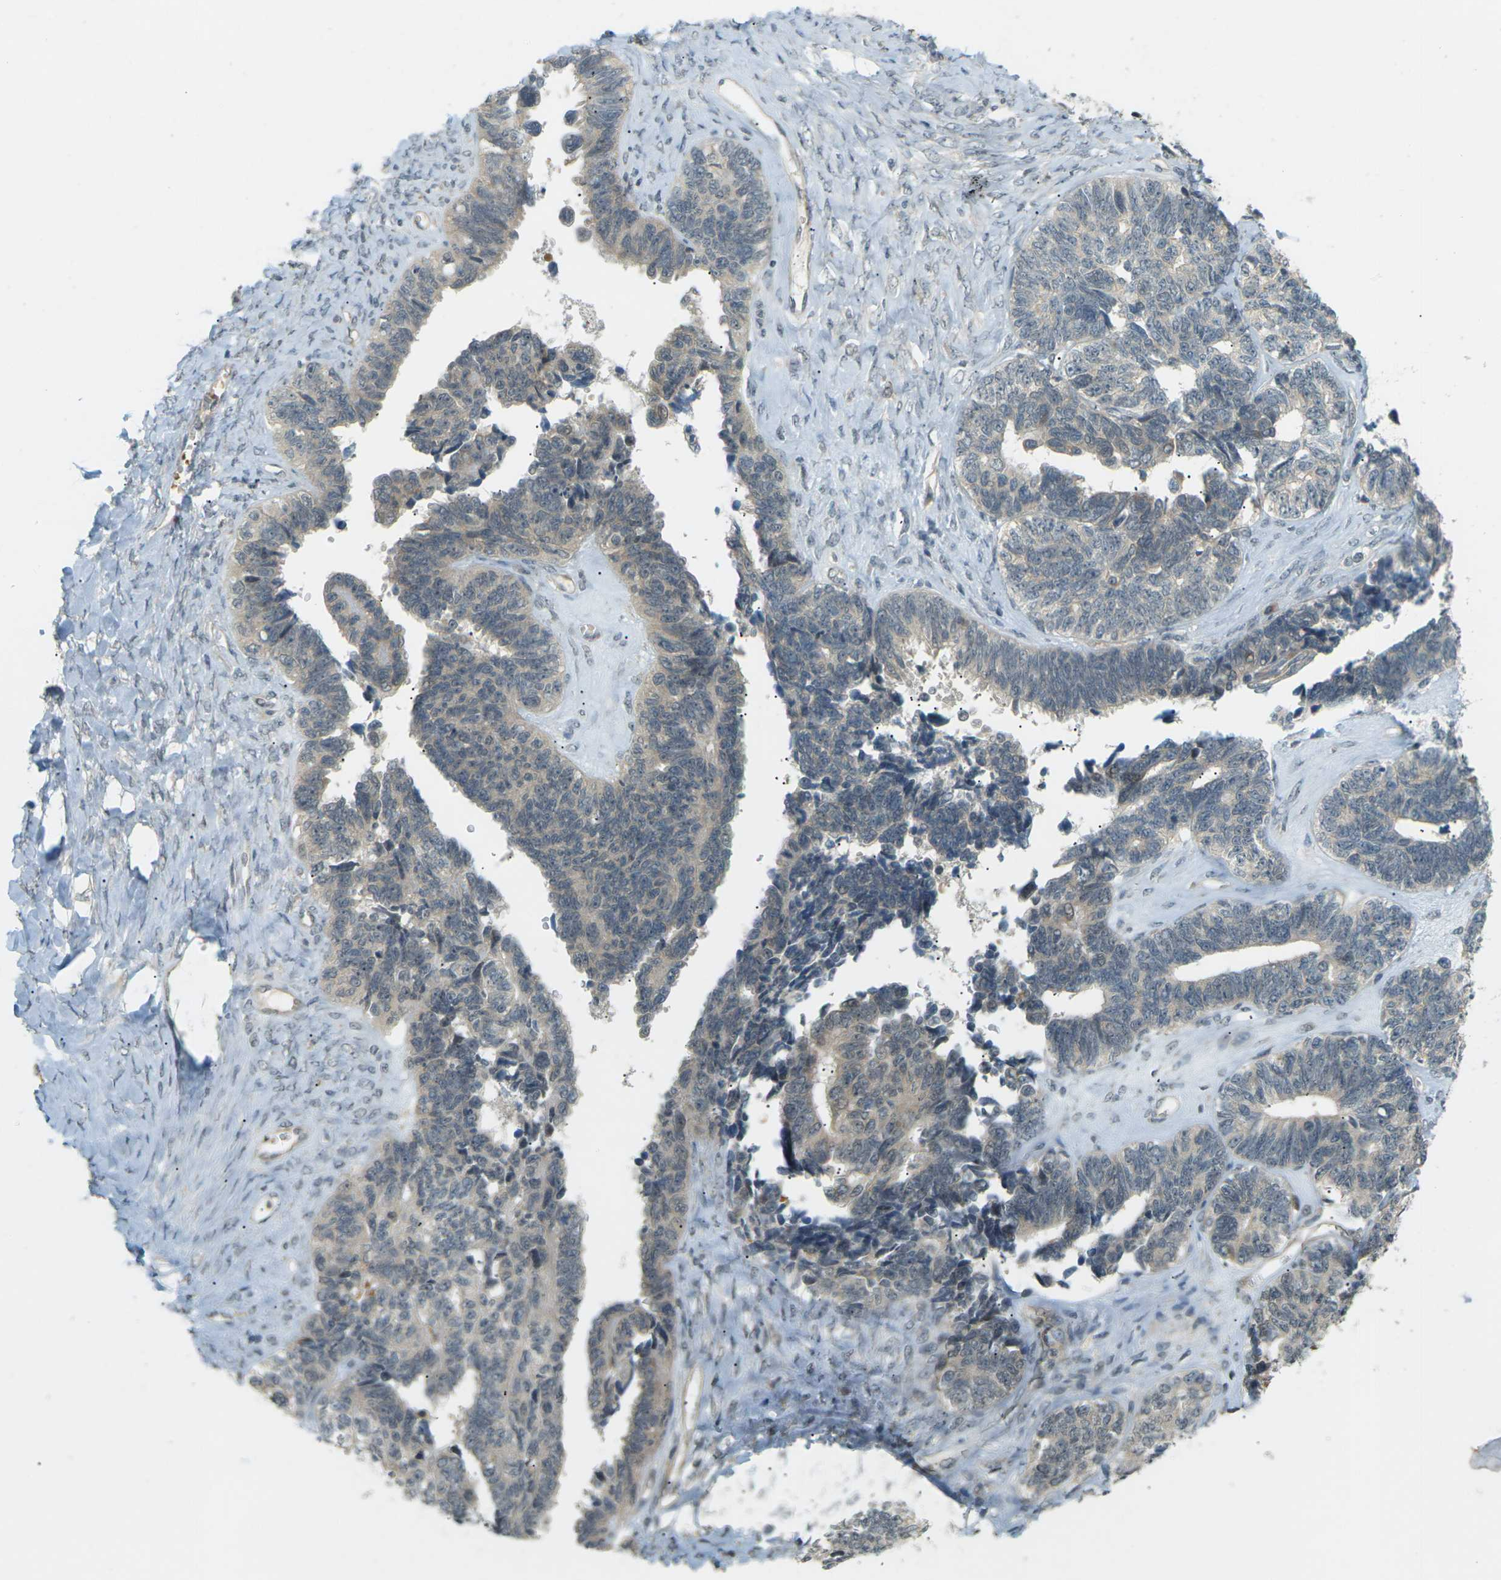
{"staining": {"intensity": "weak", "quantity": ">75%", "location": "cytoplasmic/membranous"}, "tissue": "ovarian cancer", "cell_type": "Tumor cells", "image_type": "cancer", "snomed": [{"axis": "morphology", "description": "Cystadenocarcinoma, serous, NOS"}, {"axis": "topography", "description": "Ovary"}], "caption": "Tumor cells show low levels of weak cytoplasmic/membranous staining in about >75% of cells in human ovarian cancer (serous cystadenocarcinoma).", "gene": "SOCS6", "patient": {"sex": "female", "age": 79}}